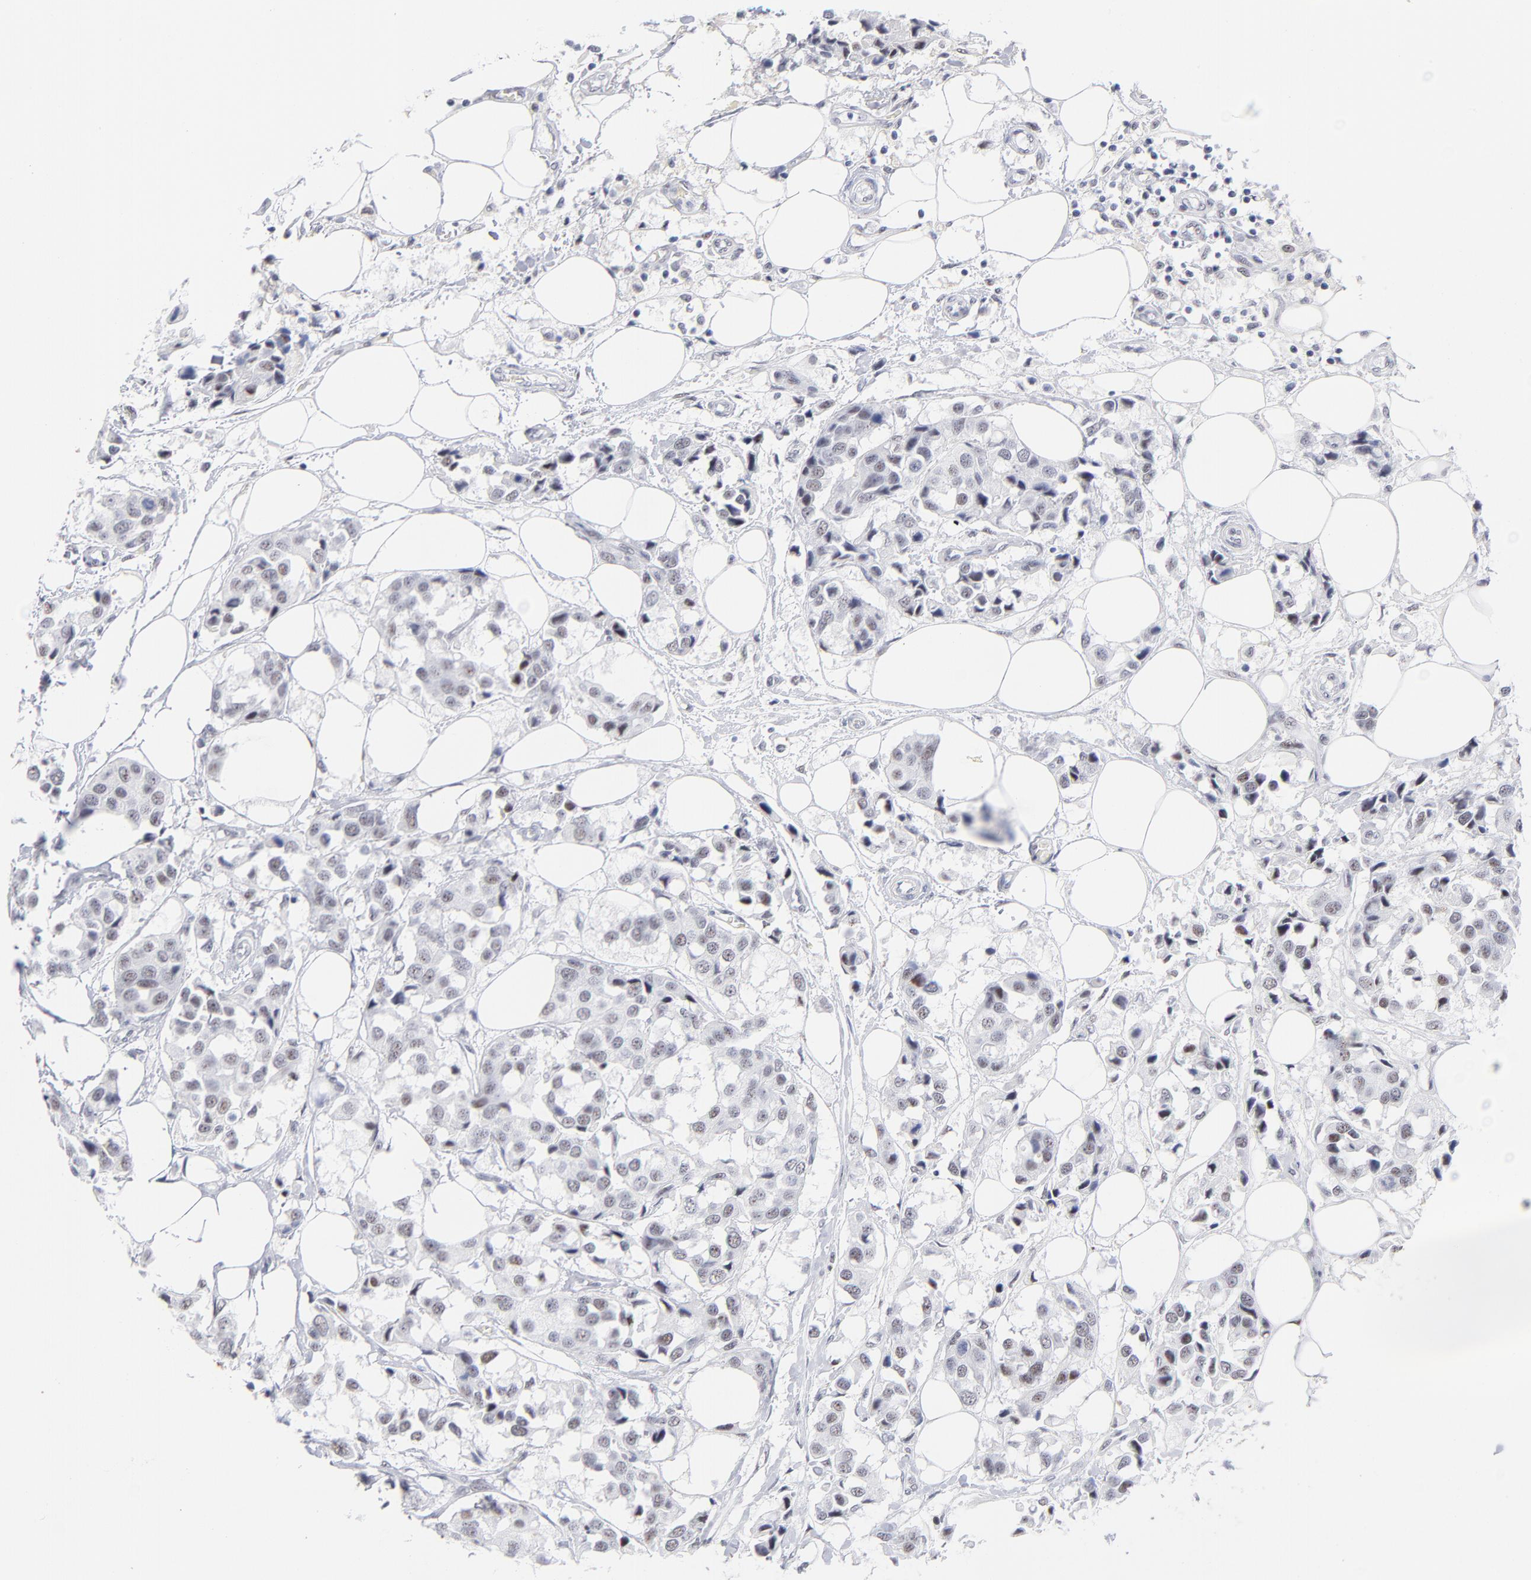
{"staining": {"intensity": "weak", "quantity": "<25%", "location": "nuclear"}, "tissue": "breast cancer", "cell_type": "Tumor cells", "image_type": "cancer", "snomed": [{"axis": "morphology", "description": "Duct carcinoma"}, {"axis": "topography", "description": "Breast"}], "caption": "Tumor cells are negative for brown protein staining in breast infiltrating ductal carcinoma.", "gene": "SNRPB", "patient": {"sex": "female", "age": 80}}